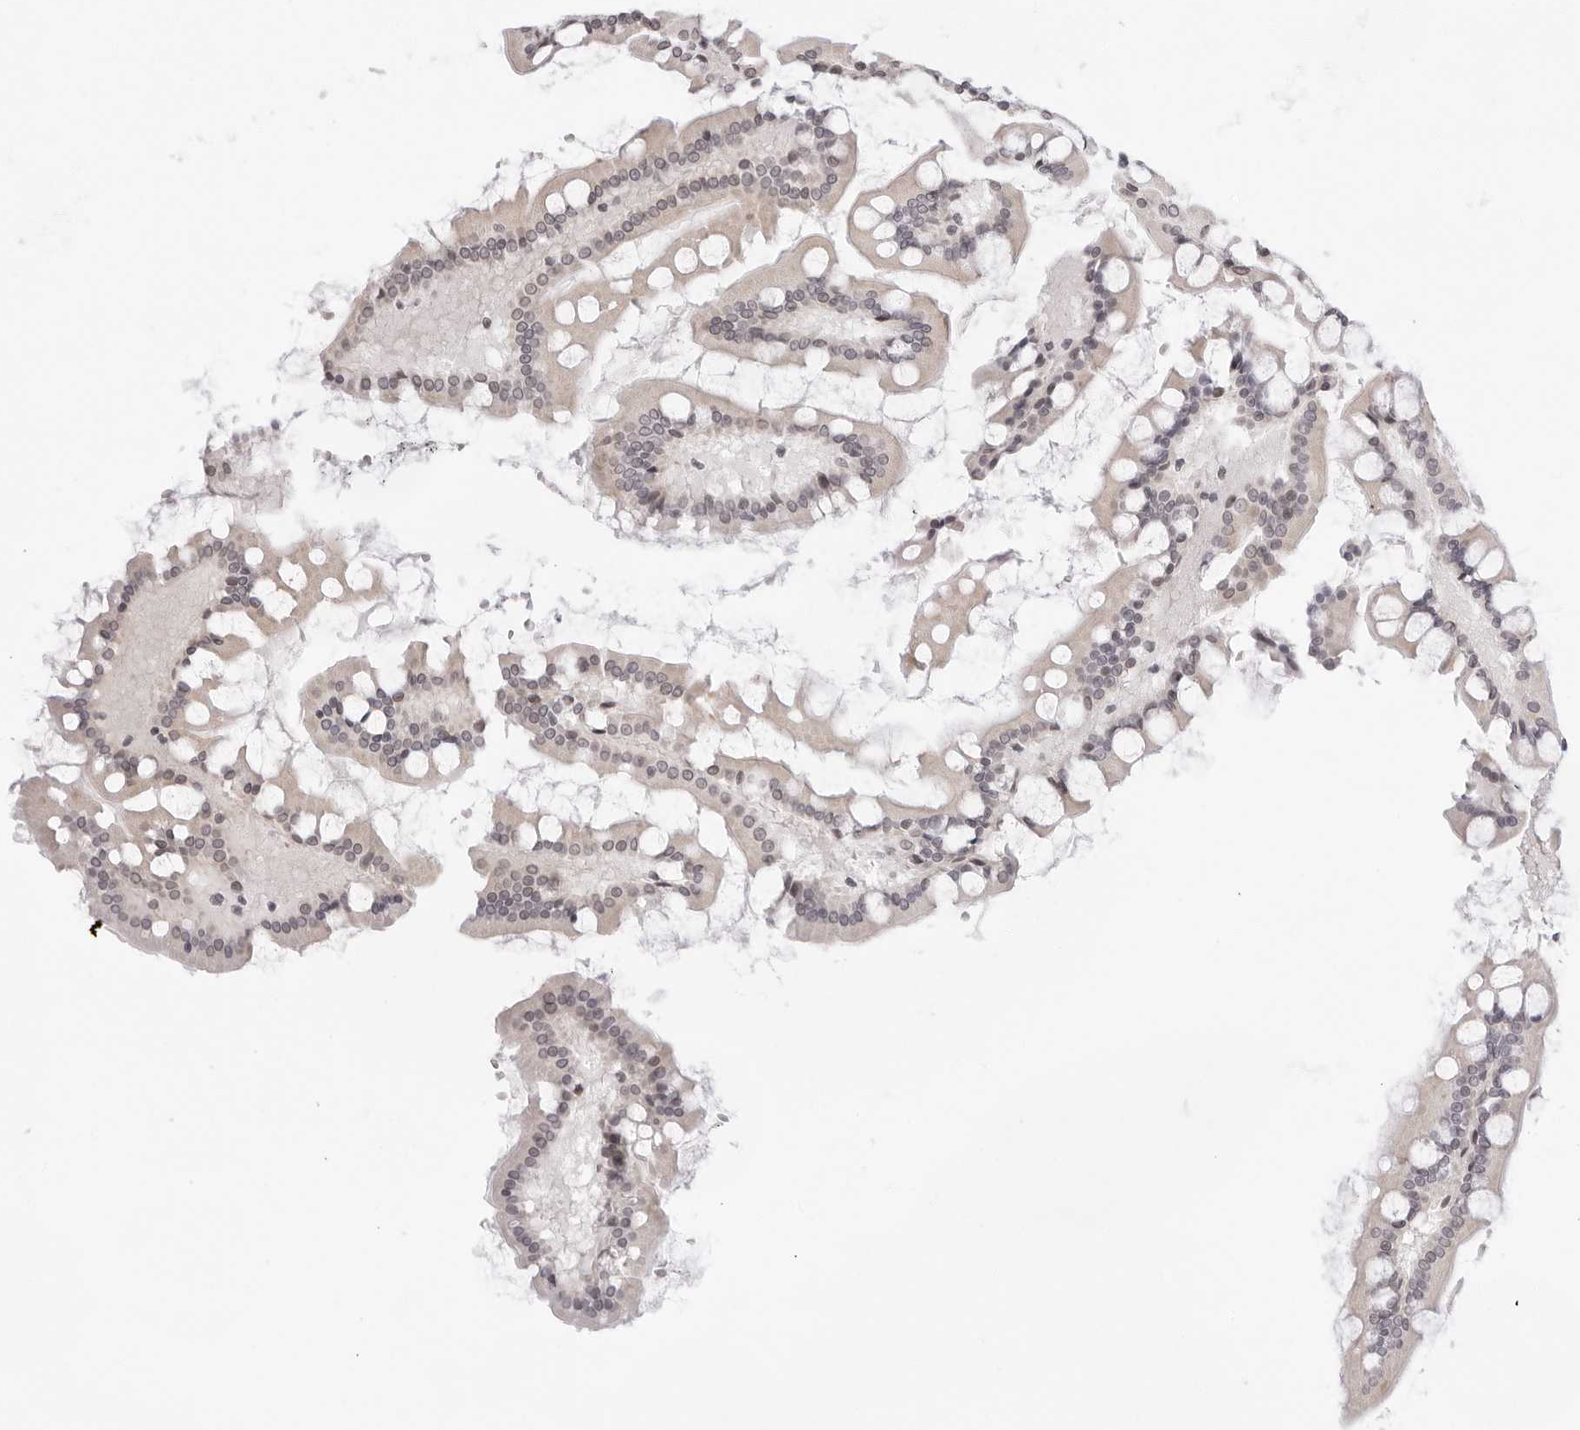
{"staining": {"intensity": "weak", "quantity": "25%-75%", "location": "nuclear"}, "tissue": "small intestine", "cell_type": "Glandular cells", "image_type": "normal", "snomed": [{"axis": "morphology", "description": "Normal tissue, NOS"}, {"axis": "topography", "description": "Small intestine"}], "caption": "Immunohistochemical staining of normal human small intestine displays weak nuclear protein expression in about 25%-75% of glandular cells. (IHC, brightfield microscopy, high magnification).", "gene": "ITGB3BP", "patient": {"sex": "male", "age": 41}}